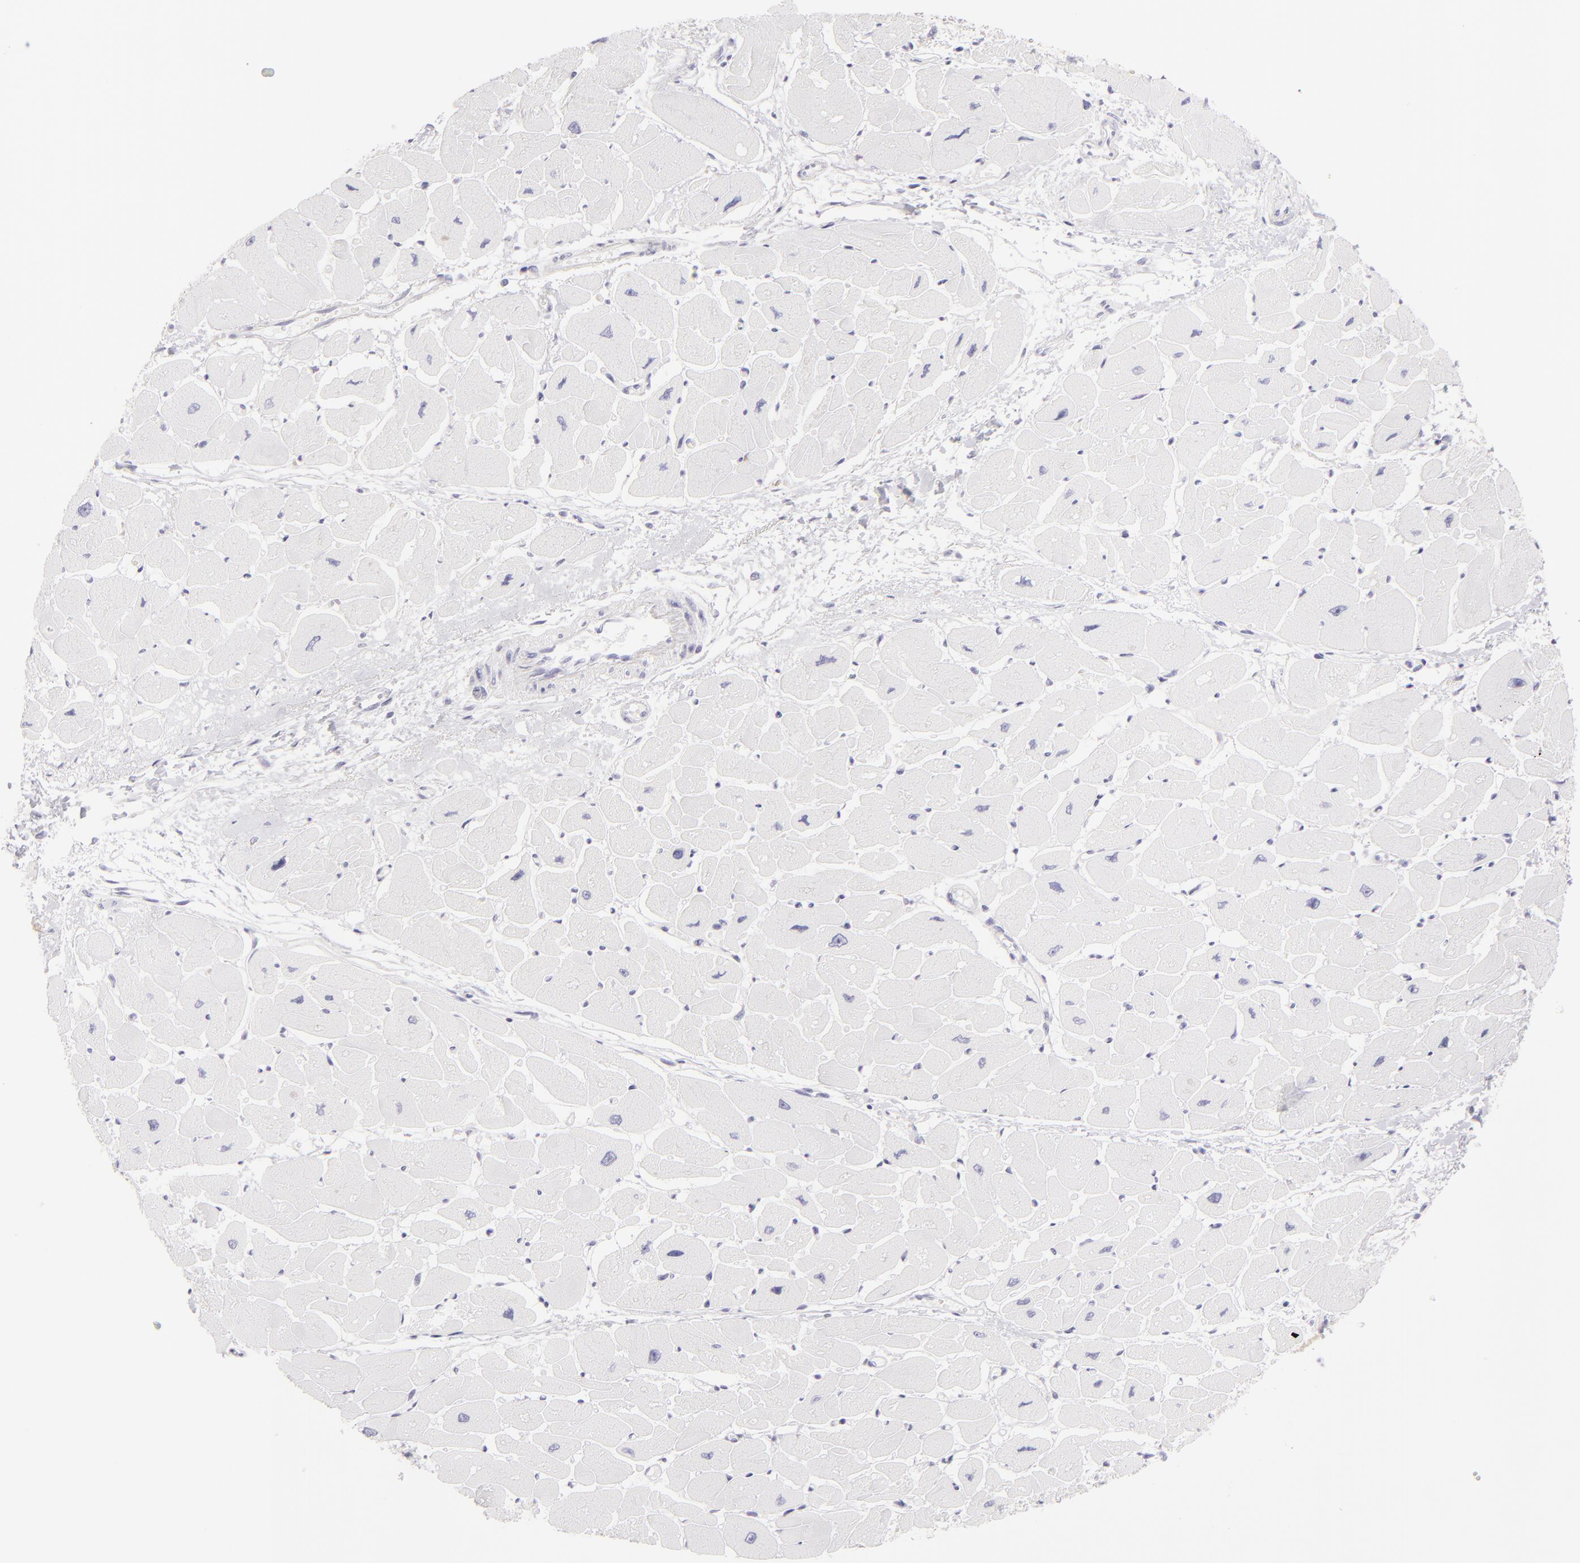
{"staining": {"intensity": "negative", "quantity": "none", "location": "none"}, "tissue": "heart muscle", "cell_type": "Cardiomyocytes", "image_type": "normal", "snomed": [{"axis": "morphology", "description": "Normal tissue, NOS"}, {"axis": "topography", "description": "Heart"}], "caption": "The histopathology image displays no significant positivity in cardiomyocytes of heart muscle. (Immunohistochemistry, brightfield microscopy, high magnification).", "gene": "DLG4", "patient": {"sex": "female", "age": 54}}